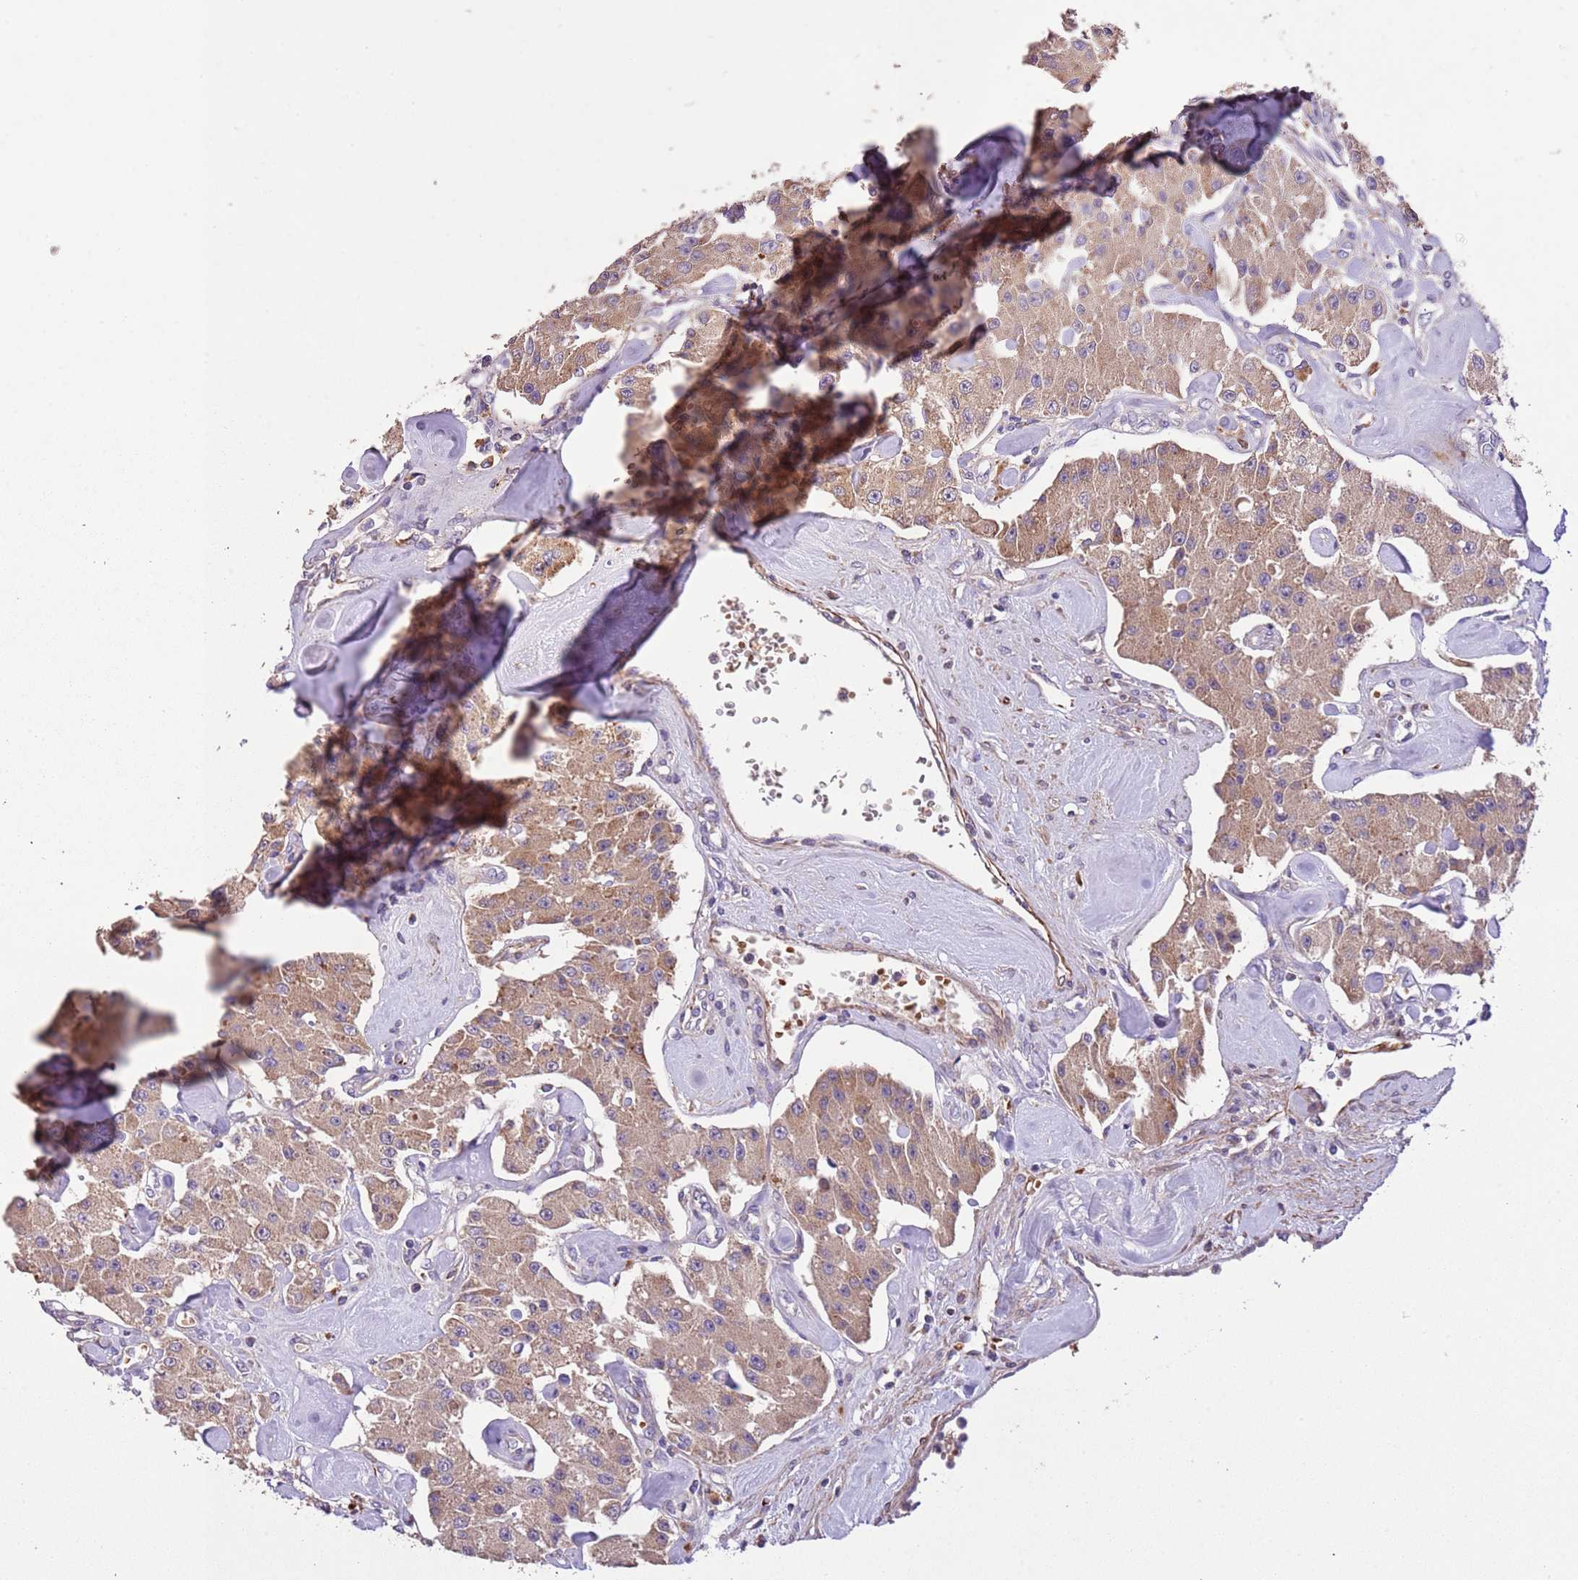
{"staining": {"intensity": "weak", "quantity": ">75%", "location": "cytoplasmic/membranous"}, "tissue": "carcinoid", "cell_type": "Tumor cells", "image_type": "cancer", "snomed": [{"axis": "morphology", "description": "Carcinoid, malignant, NOS"}, {"axis": "topography", "description": "Pancreas"}], "caption": "Immunohistochemical staining of human malignant carcinoid shows low levels of weak cytoplasmic/membranous protein expression in approximately >75% of tumor cells. The protein of interest is stained brown, and the nuclei are stained in blue (DAB (3,3'-diaminobenzidine) IHC with brightfield microscopy, high magnification).", "gene": "PIGA", "patient": {"sex": "male", "age": 41}}